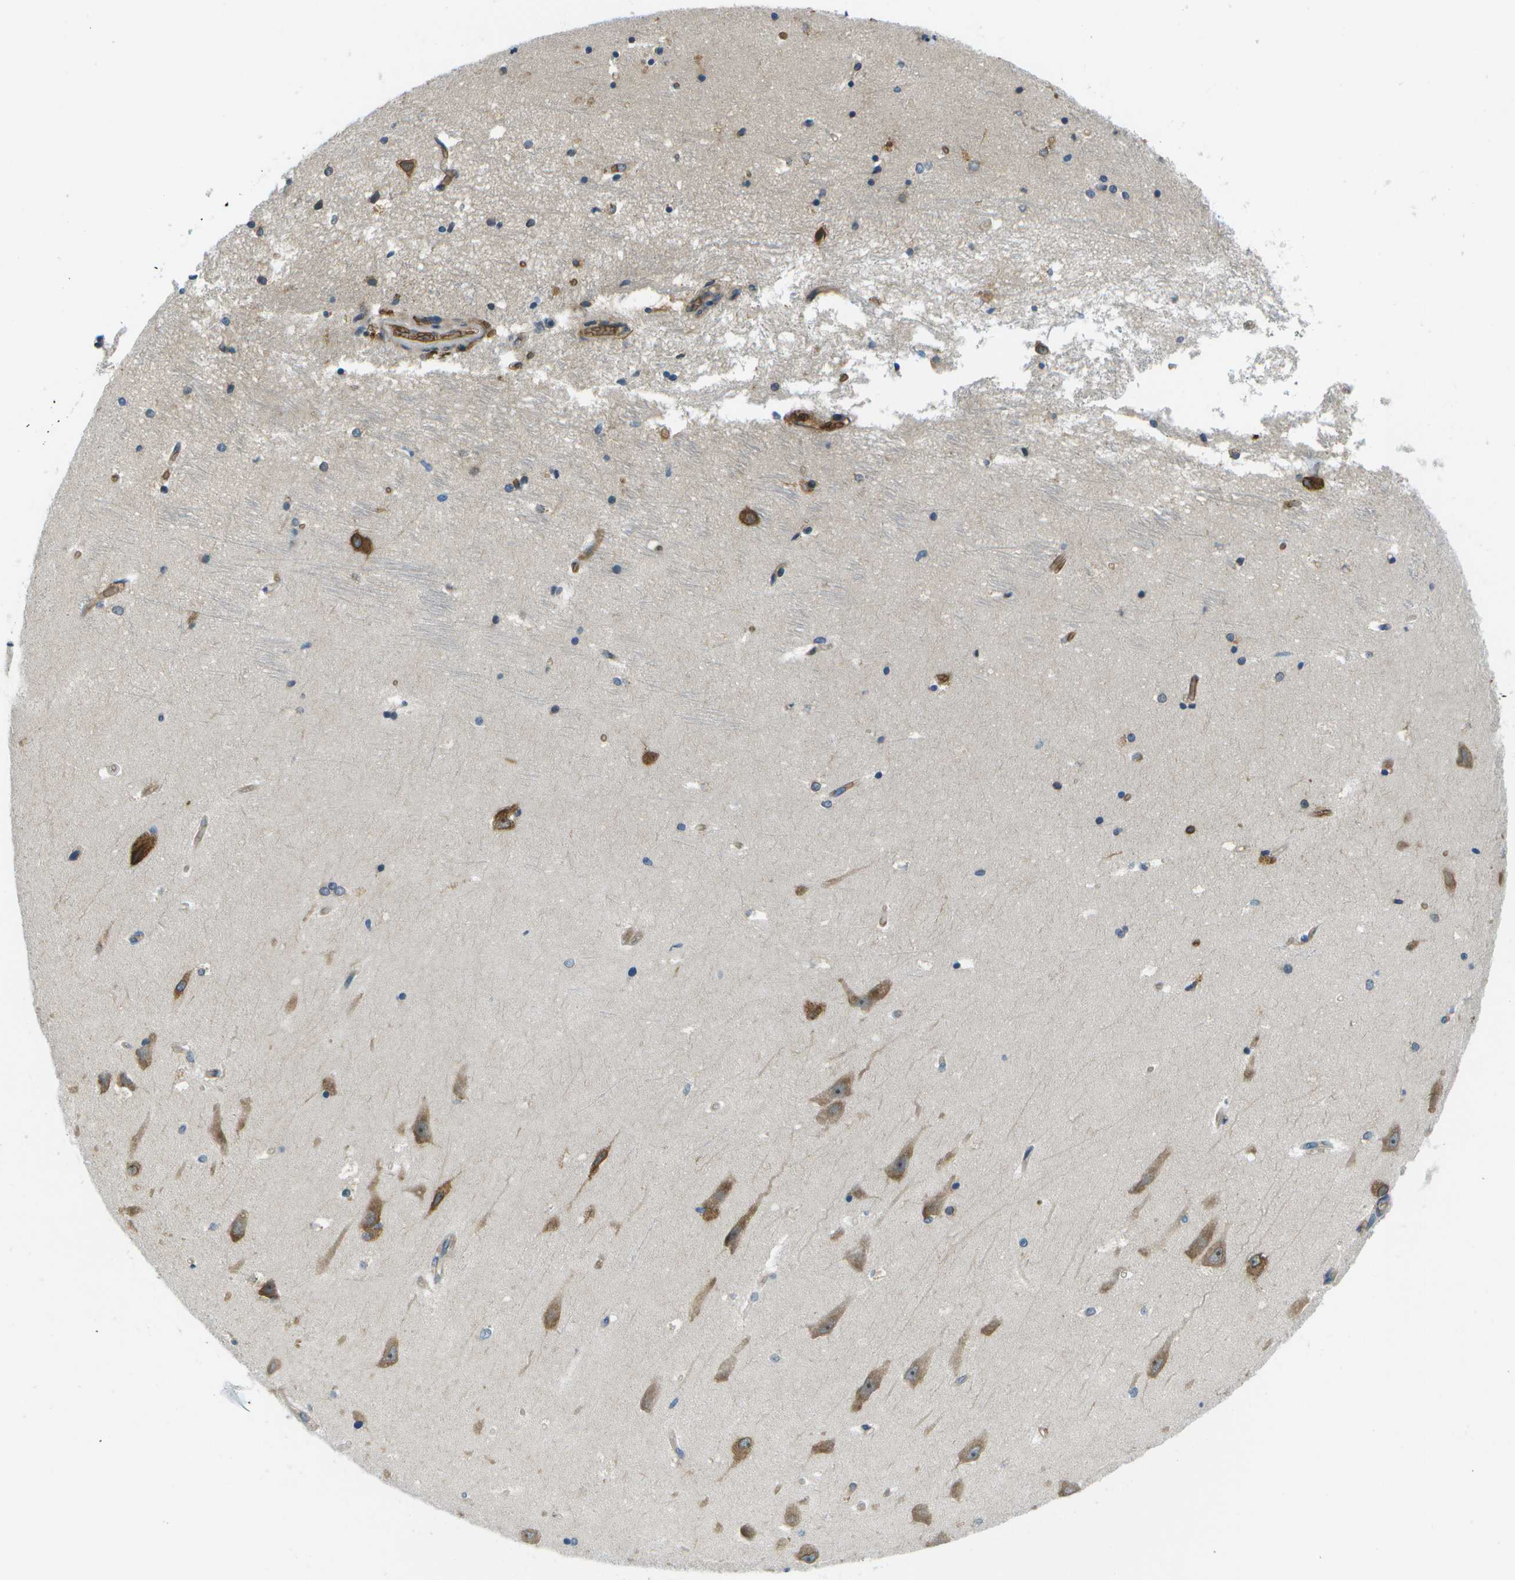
{"staining": {"intensity": "moderate", "quantity": "<25%", "location": "cytoplasmic/membranous,nuclear"}, "tissue": "hippocampus", "cell_type": "Glial cells", "image_type": "normal", "snomed": [{"axis": "morphology", "description": "Normal tissue, NOS"}, {"axis": "topography", "description": "Hippocampus"}], "caption": "Immunohistochemistry of benign hippocampus reveals low levels of moderate cytoplasmic/membranous,nuclear expression in about <25% of glial cells.", "gene": "CTIF", "patient": {"sex": "male", "age": 45}}